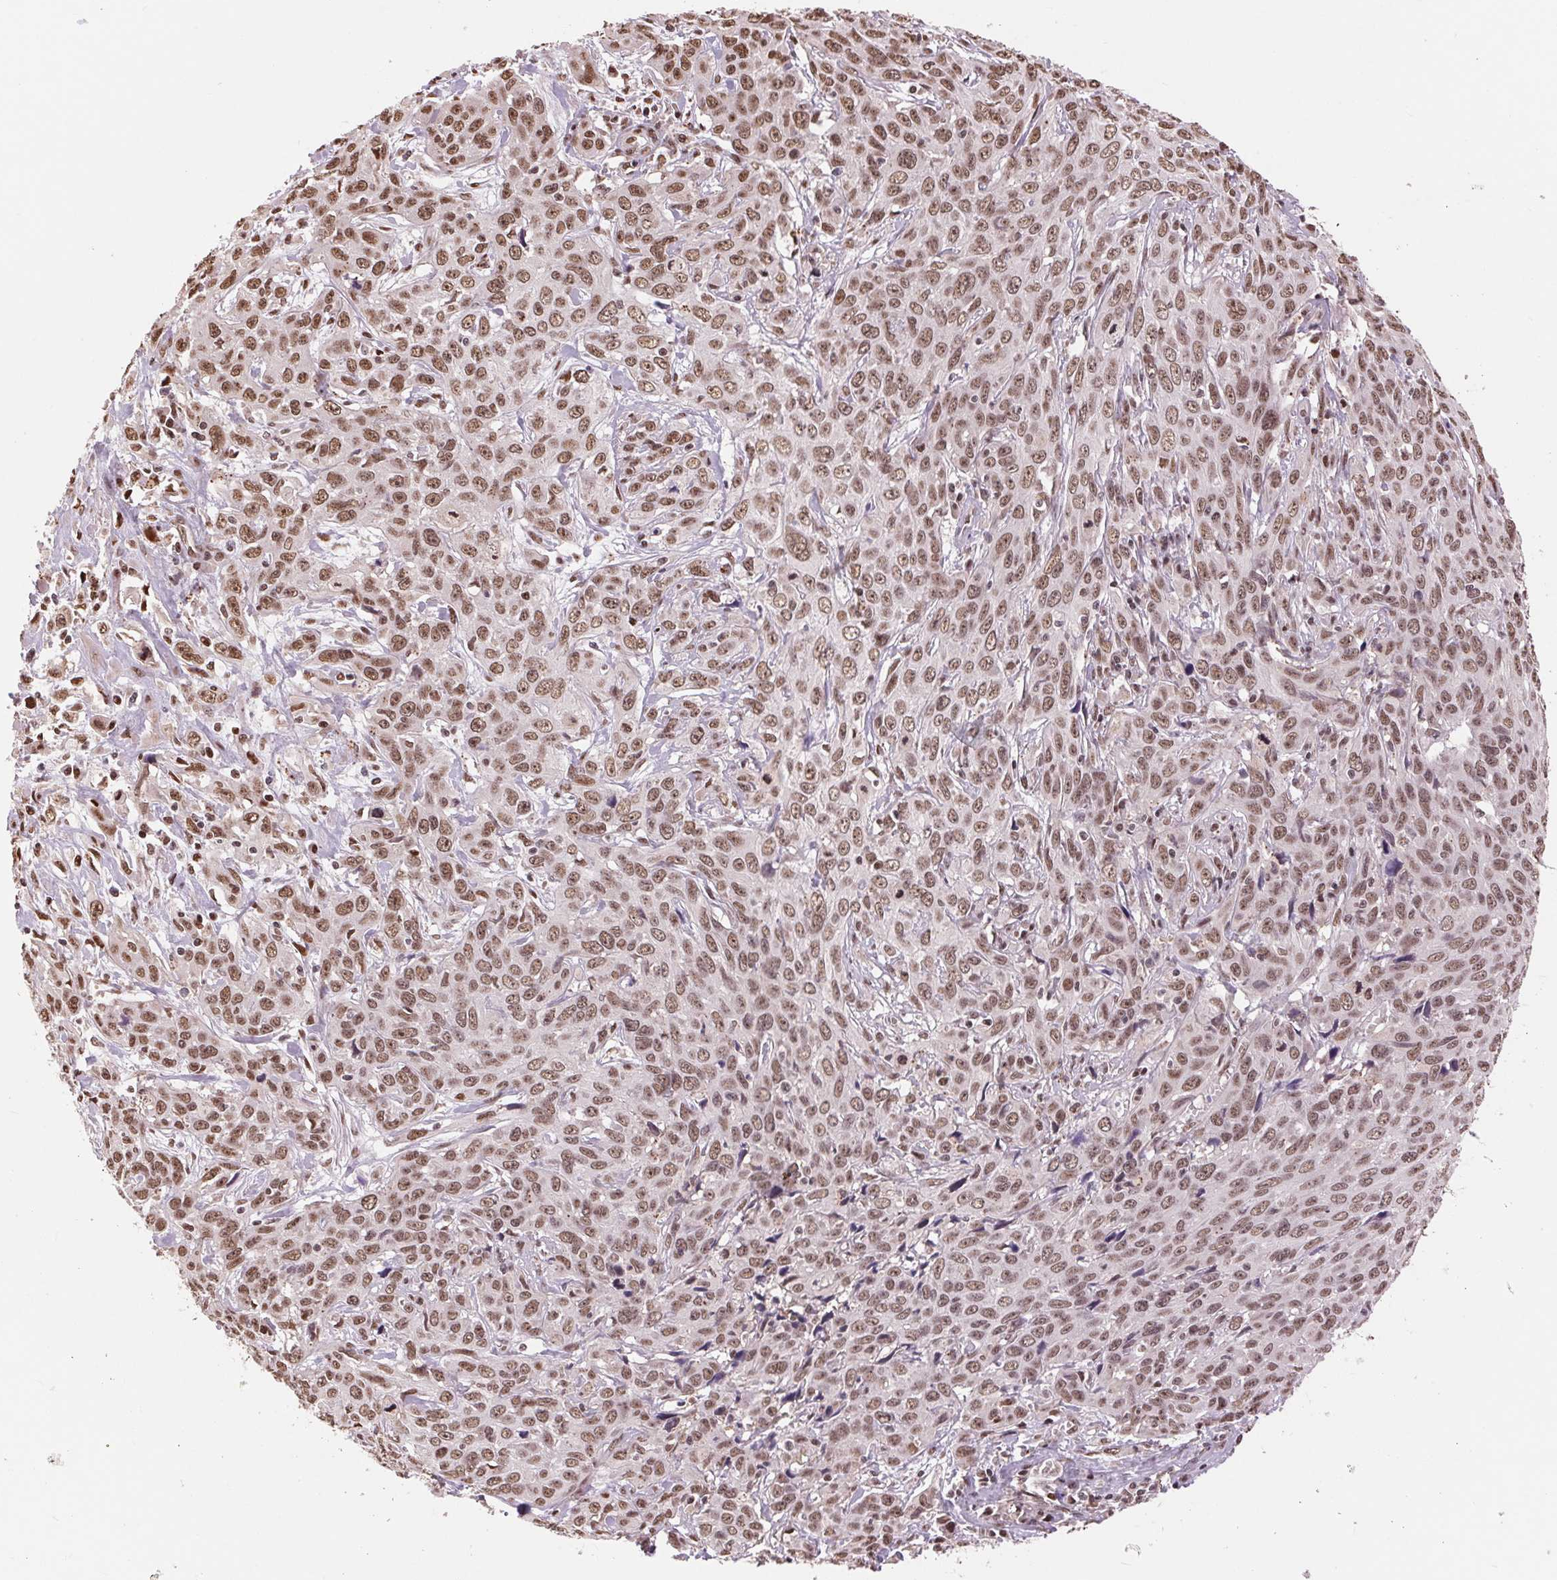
{"staining": {"intensity": "moderate", "quantity": ">75%", "location": "nuclear"}, "tissue": "cervical cancer", "cell_type": "Tumor cells", "image_type": "cancer", "snomed": [{"axis": "morphology", "description": "Squamous cell carcinoma, NOS"}, {"axis": "topography", "description": "Cervix"}], "caption": "Squamous cell carcinoma (cervical) stained with a protein marker reveals moderate staining in tumor cells.", "gene": "RAD23A", "patient": {"sex": "female", "age": 38}}